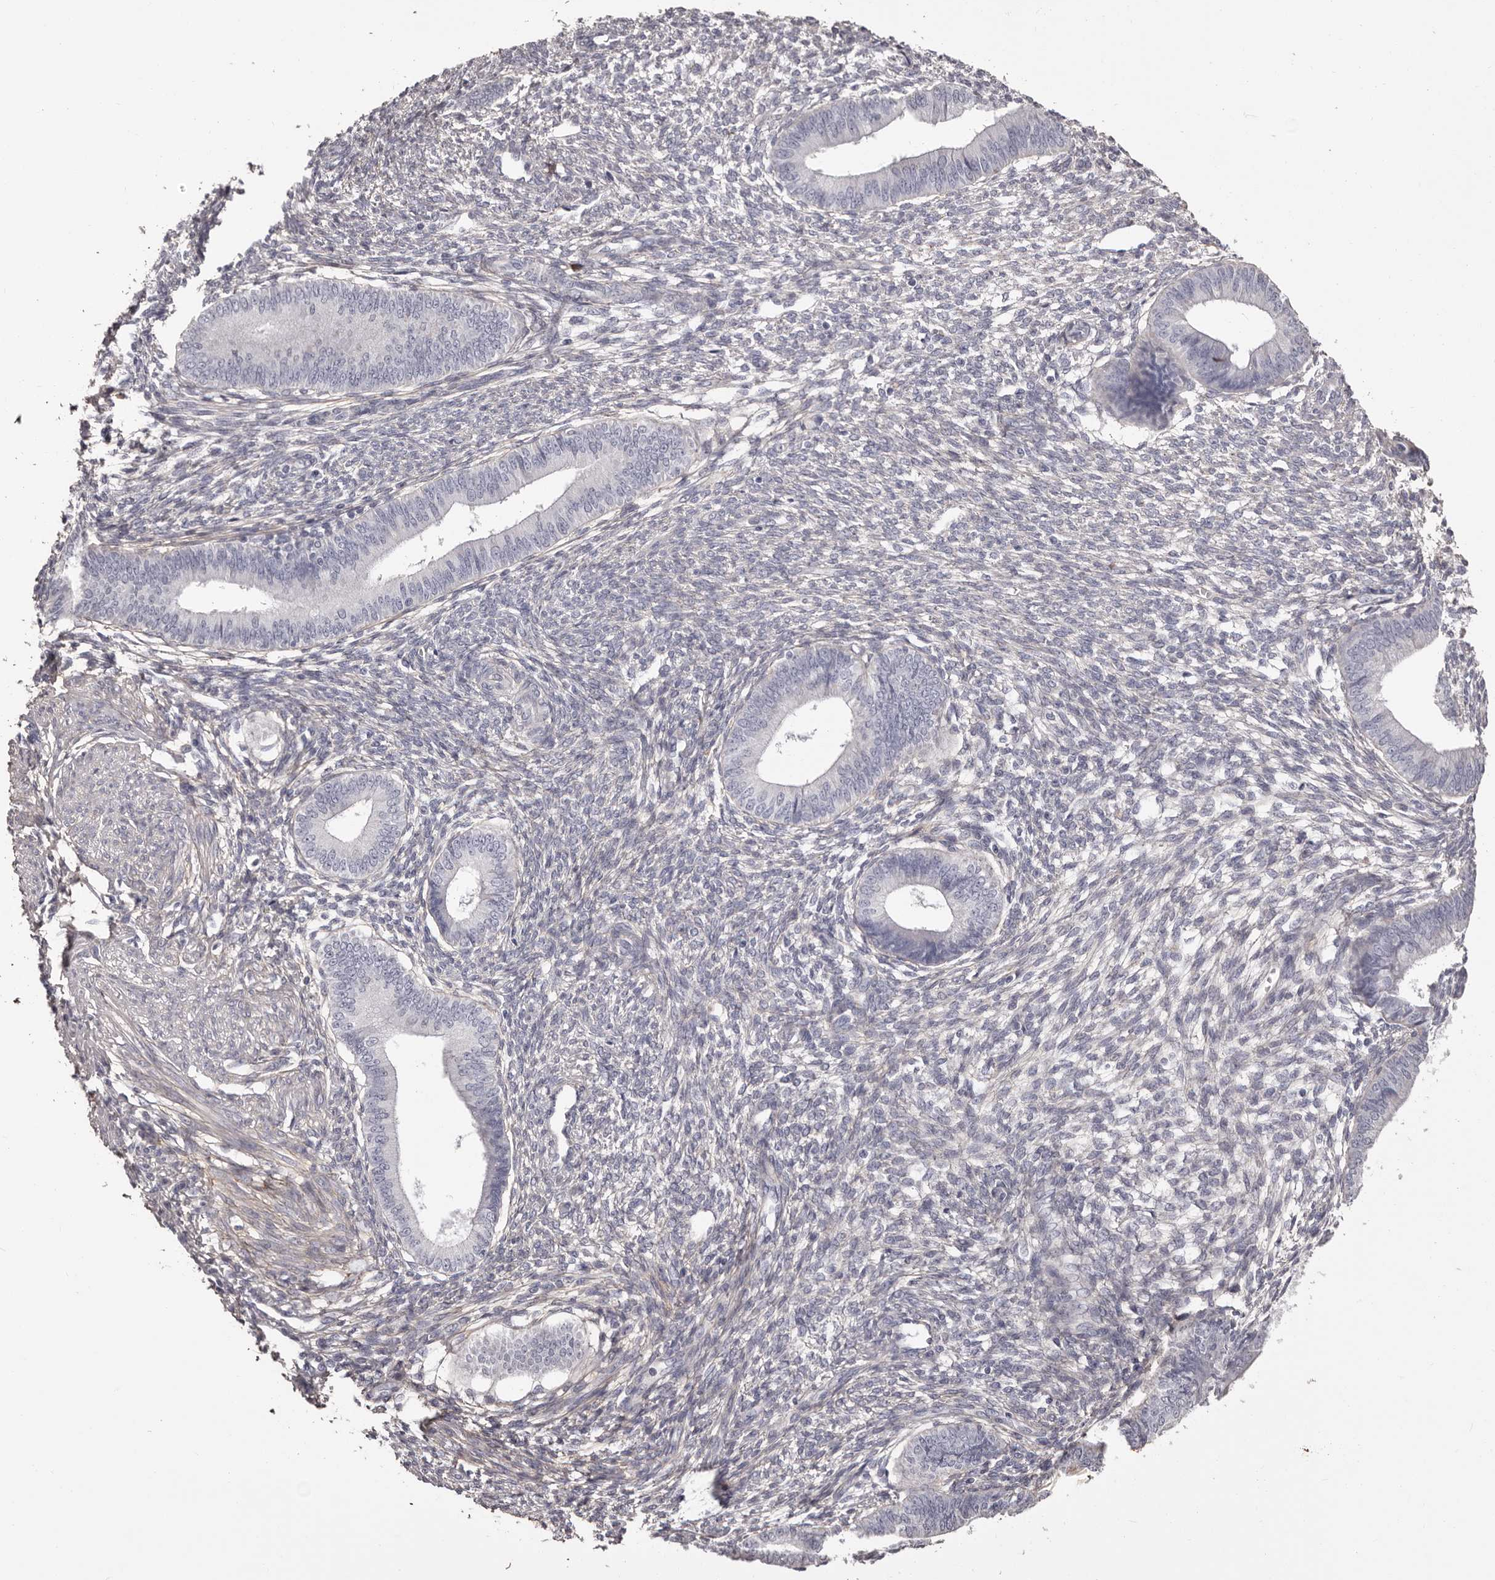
{"staining": {"intensity": "negative", "quantity": "none", "location": "none"}, "tissue": "endometrium", "cell_type": "Cells in endometrial stroma", "image_type": "normal", "snomed": [{"axis": "morphology", "description": "Normal tissue, NOS"}, {"axis": "topography", "description": "Endometrium"}], "caption": "Endometrium was stained to show a protein in brown. There is no significant positivity in cells in endometrial stroma. (Brightfield microscopy of DAB (3,3'-diaminobenzidine) IHC at high magnification).", "gene": "COL6A1", "patient": {"sex": "female", "age": 46}}